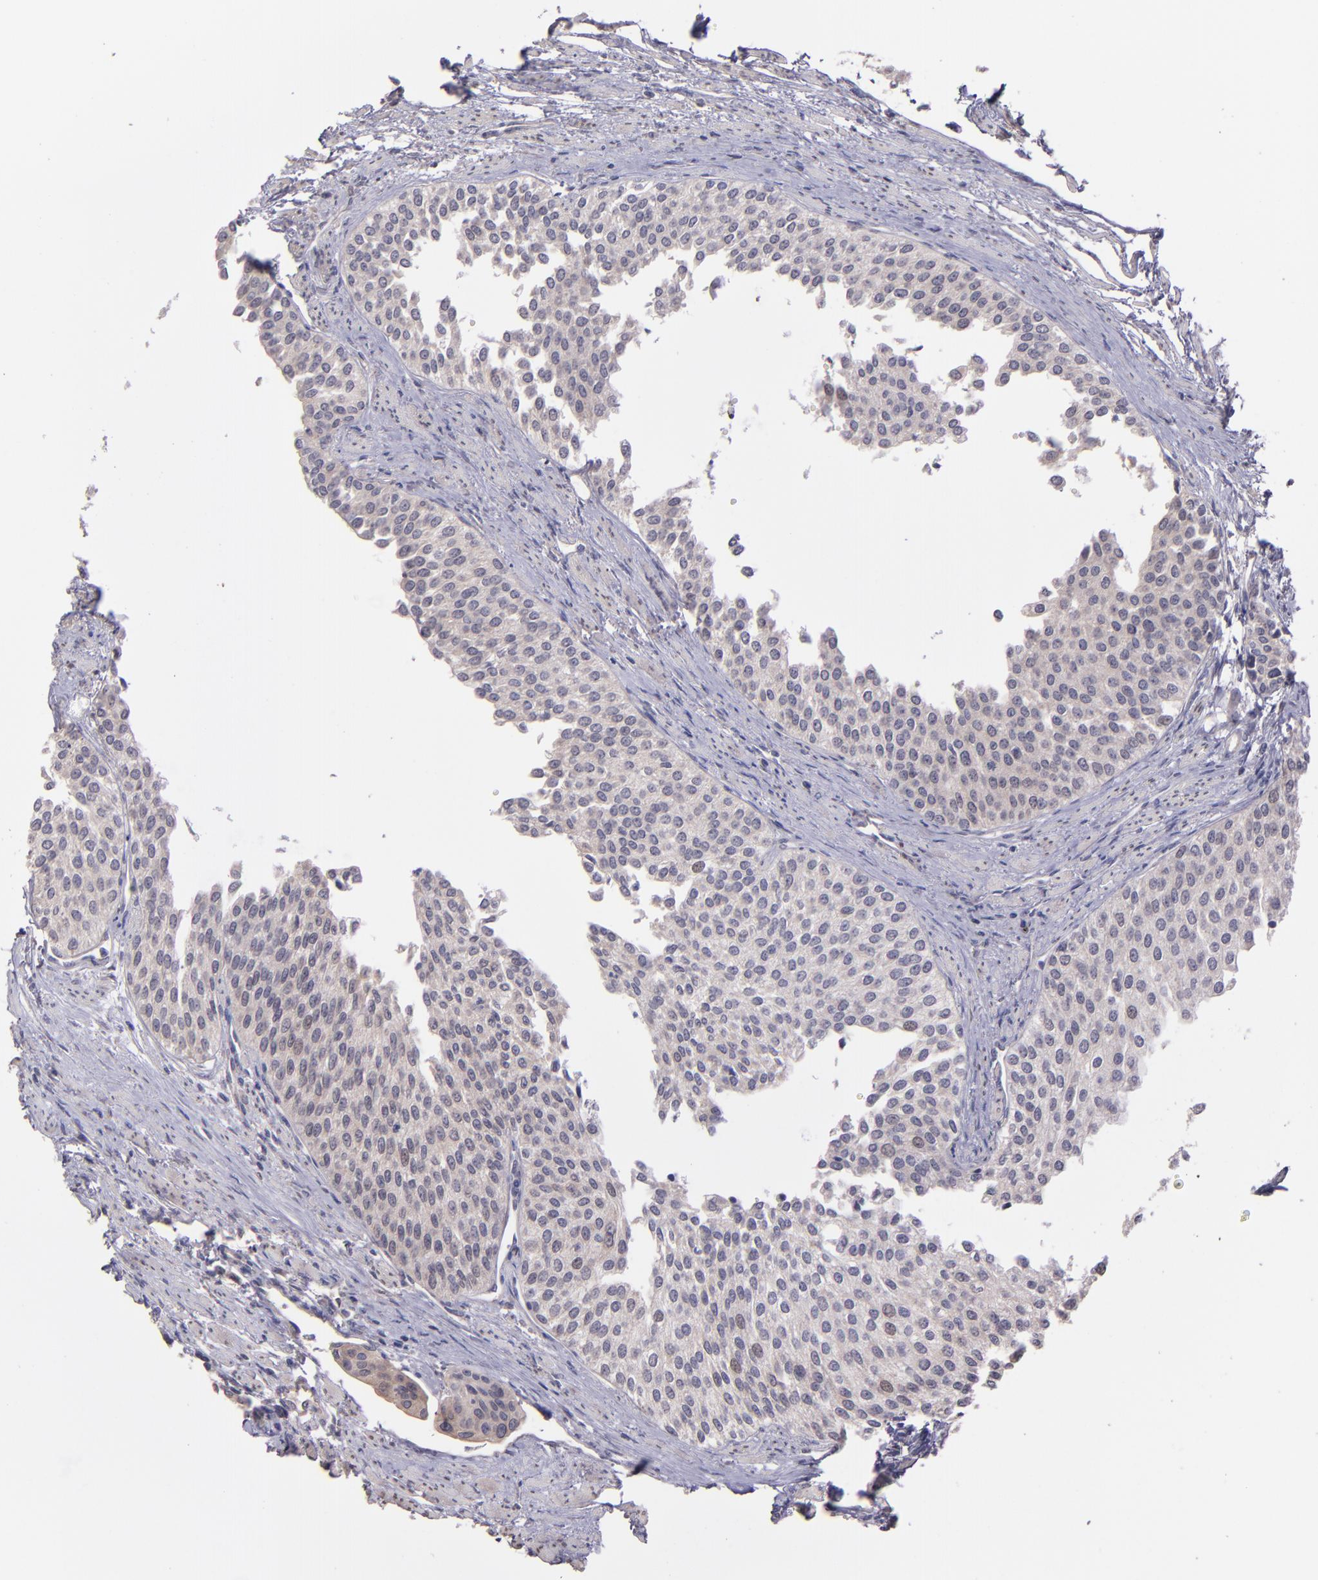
{"staining": {"intensity": "negative", "quantity": "none", "location": "none"}, "tissue": "urothelial cancer", "cell_type": "Tumor cells", "image_type": "cancer", "snomed": [{"axis": "morphology", "description": "Urothelial carcinoma, Low grade"}, {"axis": "topography", "description": "Urinary bladder"}], "caption": "High magnification brightfield microscopy of urothelial cancer stained with DAB (brown) and counterstained with hematoxylin (blue): tumor cells show no significant positivity.", "gene": "NUP62CL", "patient": {"sex": "female", "age": 73}}